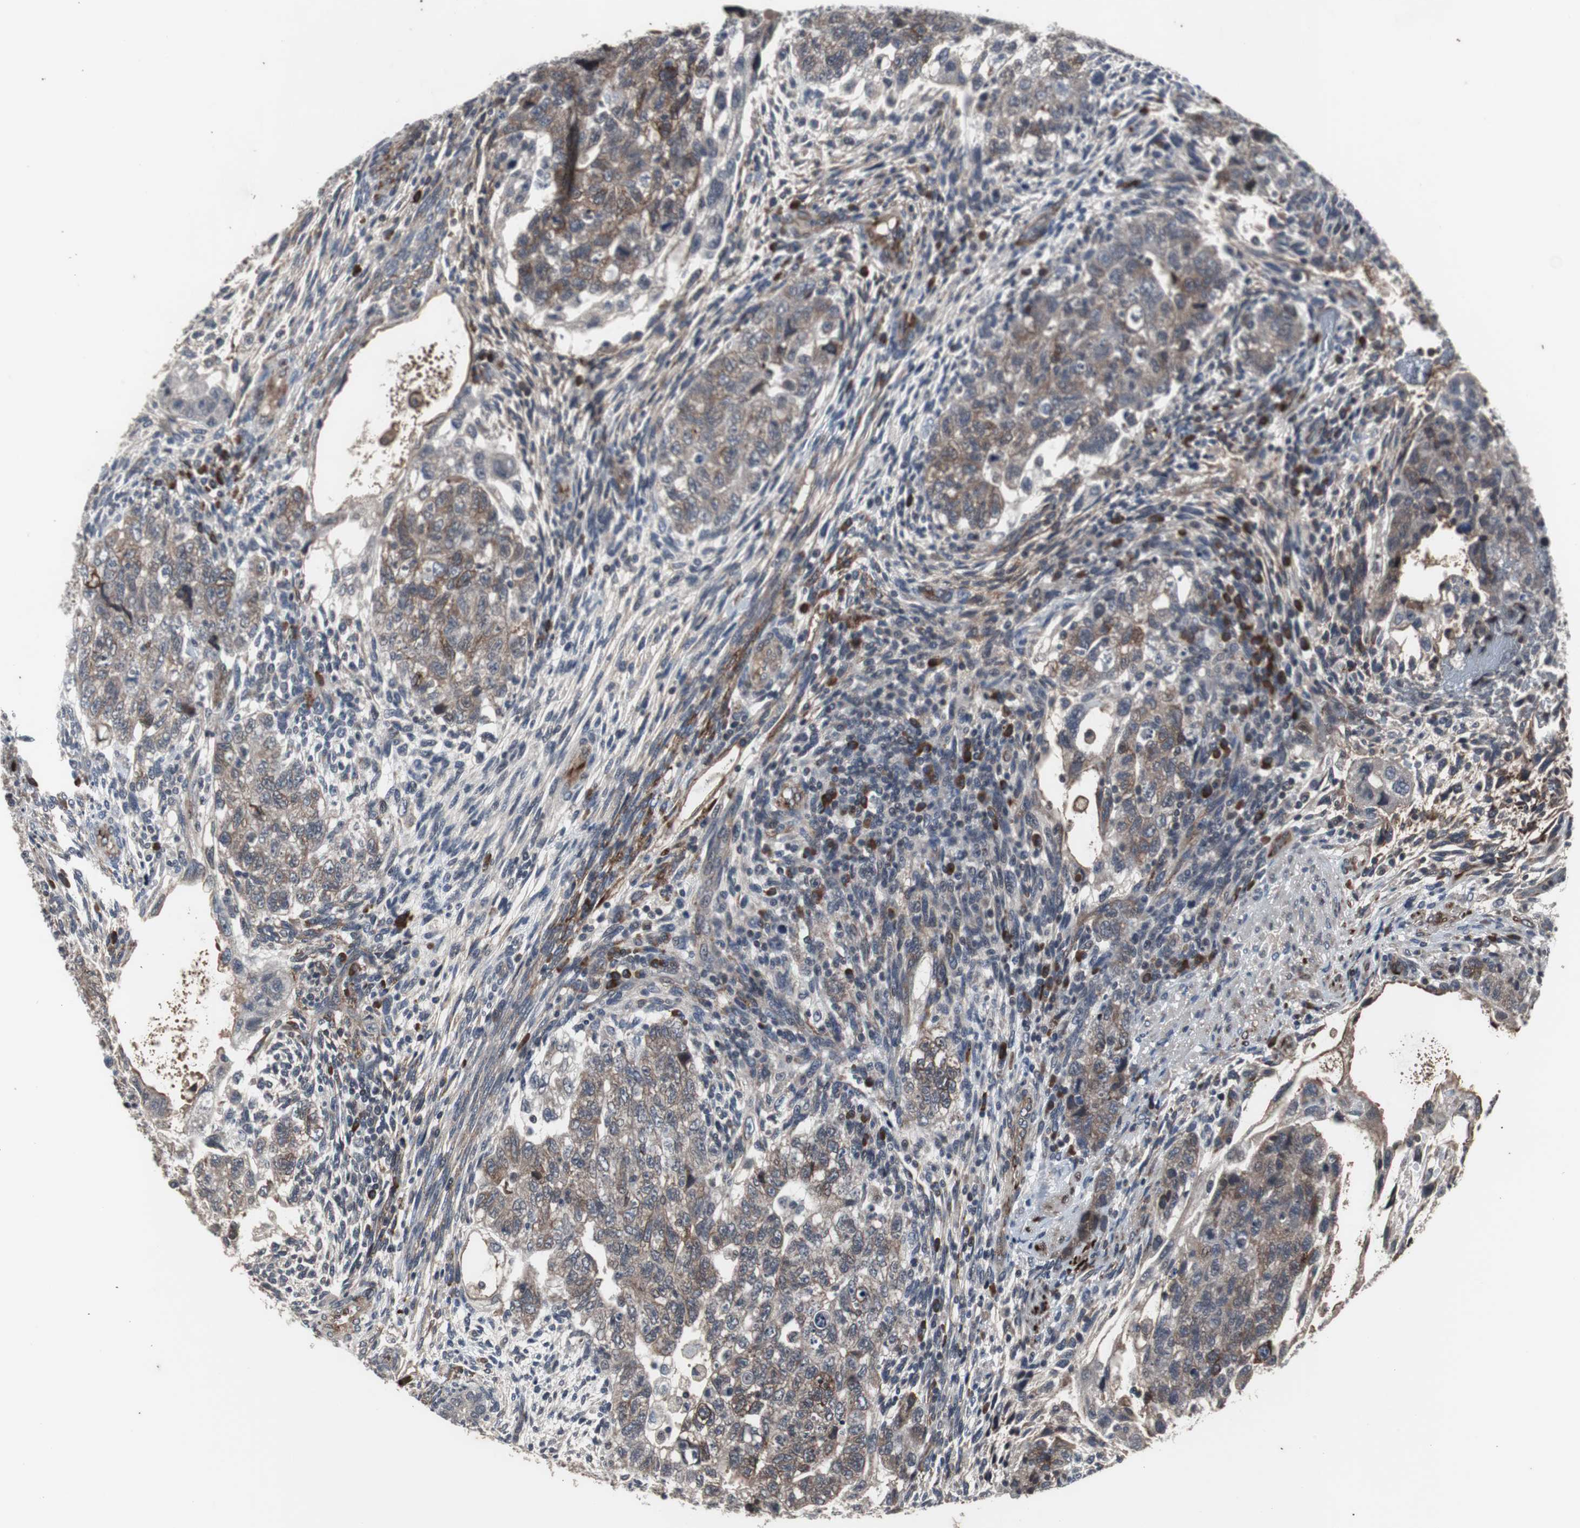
{"staining": {"intensity": "weak", "quantity": ">75%", "location": "cytoplasmic/membranous"}, "tissue": "testis cancer", "cell_type": "Tumor cells", "image_type": "cancer", "snomed": [{"axis": "morphology", "description": "Normal tissue, NOS"}, {"axis": "morphology", "description": "Carcinoma, Embryonal, NOS"}, {"axis": "topography", "description": "Testis"}], "caption": "Tumor cells show weak cytoplasmic/membranous staining in approximately >75% of cells in embryonal carcinoma (testis).", "gene": "CRADD", "patient": {"sex": "male", "age": 36}}